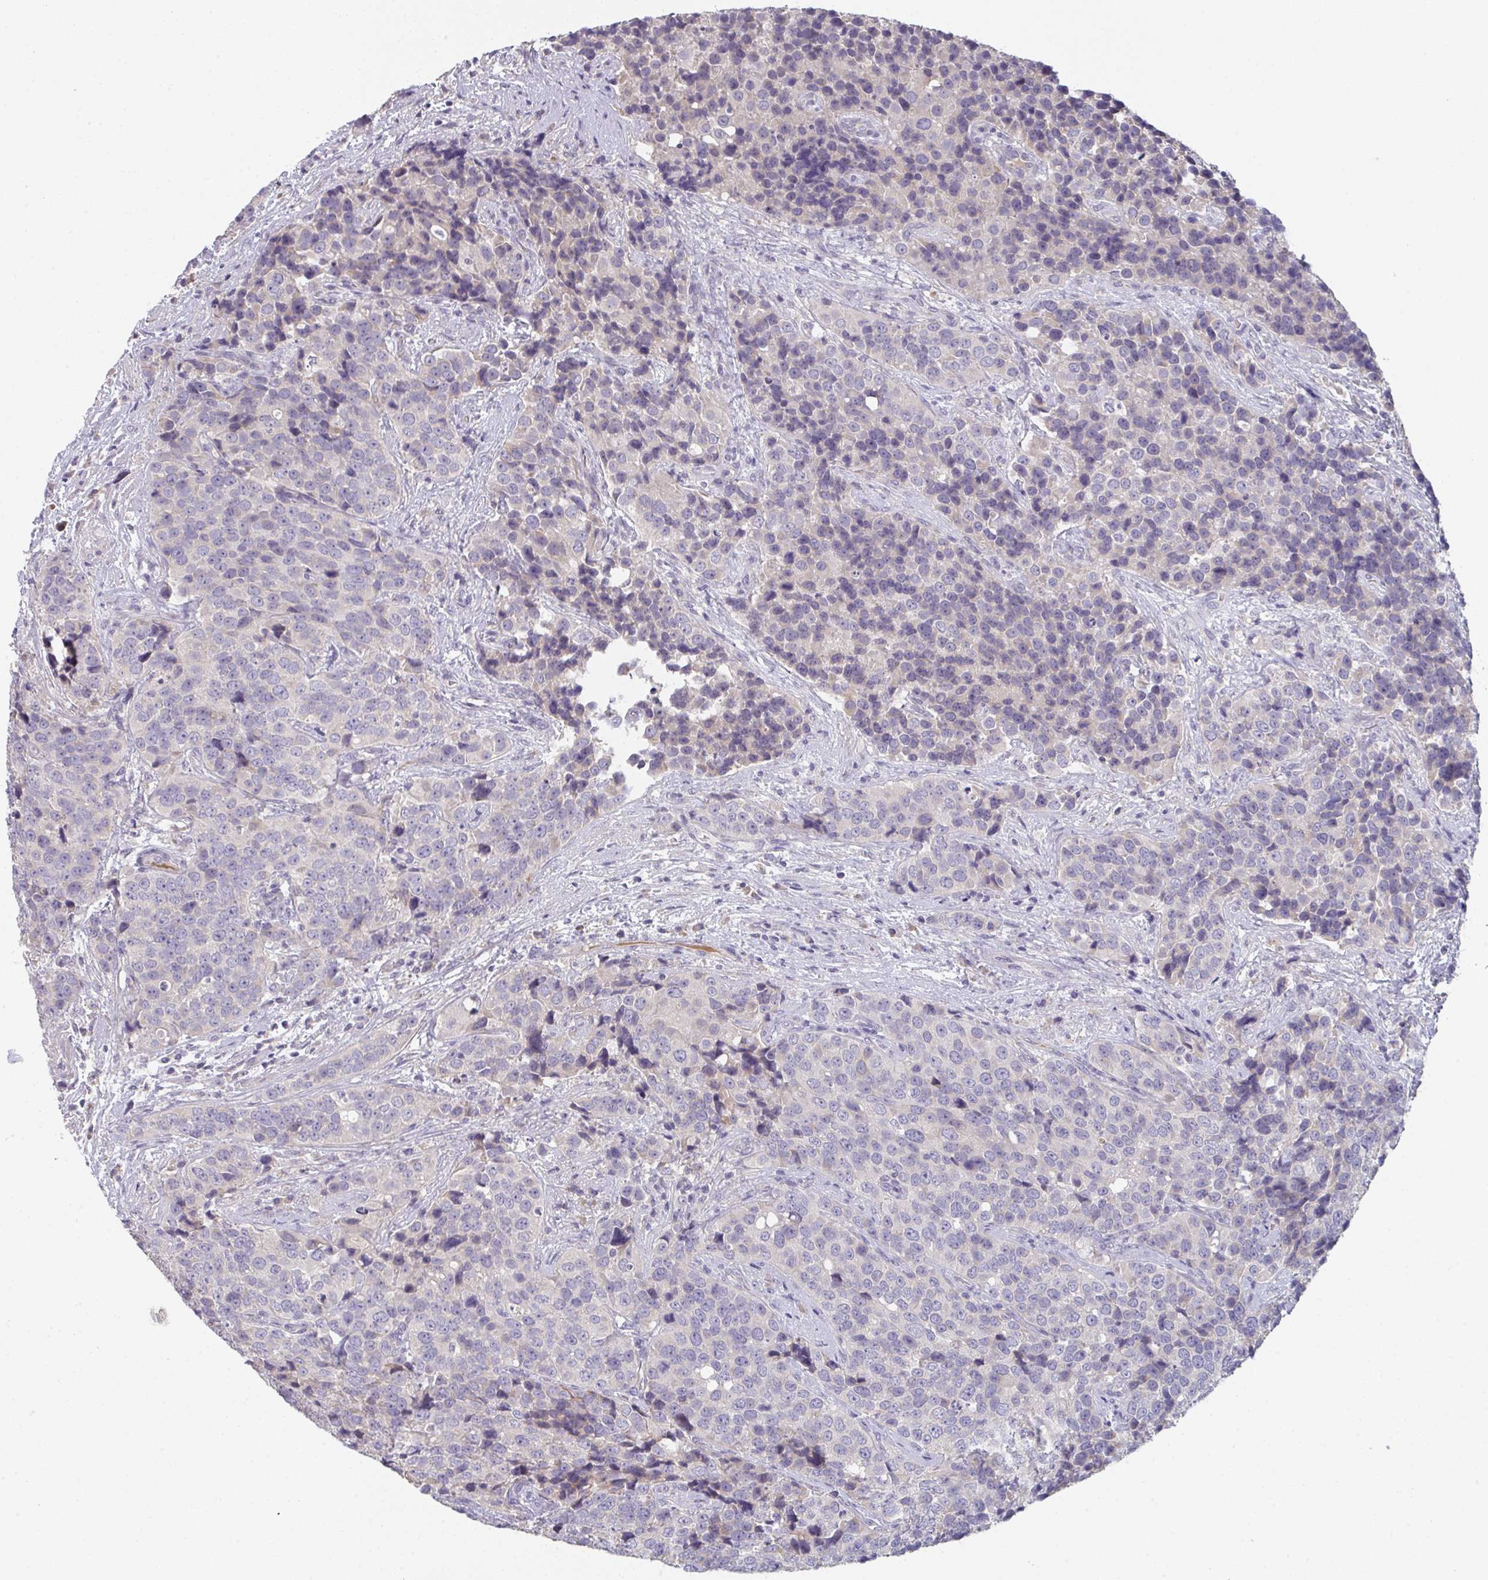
{"staining": {"intensity": "negative", "quantity": "none", "location": "none"}, "tissue": "urothelial cancer", "cell_type": "Tumor cells", "image_type": "cancer", "snomed": [{"axis": "morphology", "description": "Urothelial carcinoma, NOS"}, {"axis": "topography", "description": "Urinary bladder"}], "caption": "The photomicrograph displays no staining of tumor cells in transitional cell carcinoma.", "gene": "HGFAC", "patient": {"sex": "male", "age": 52}}